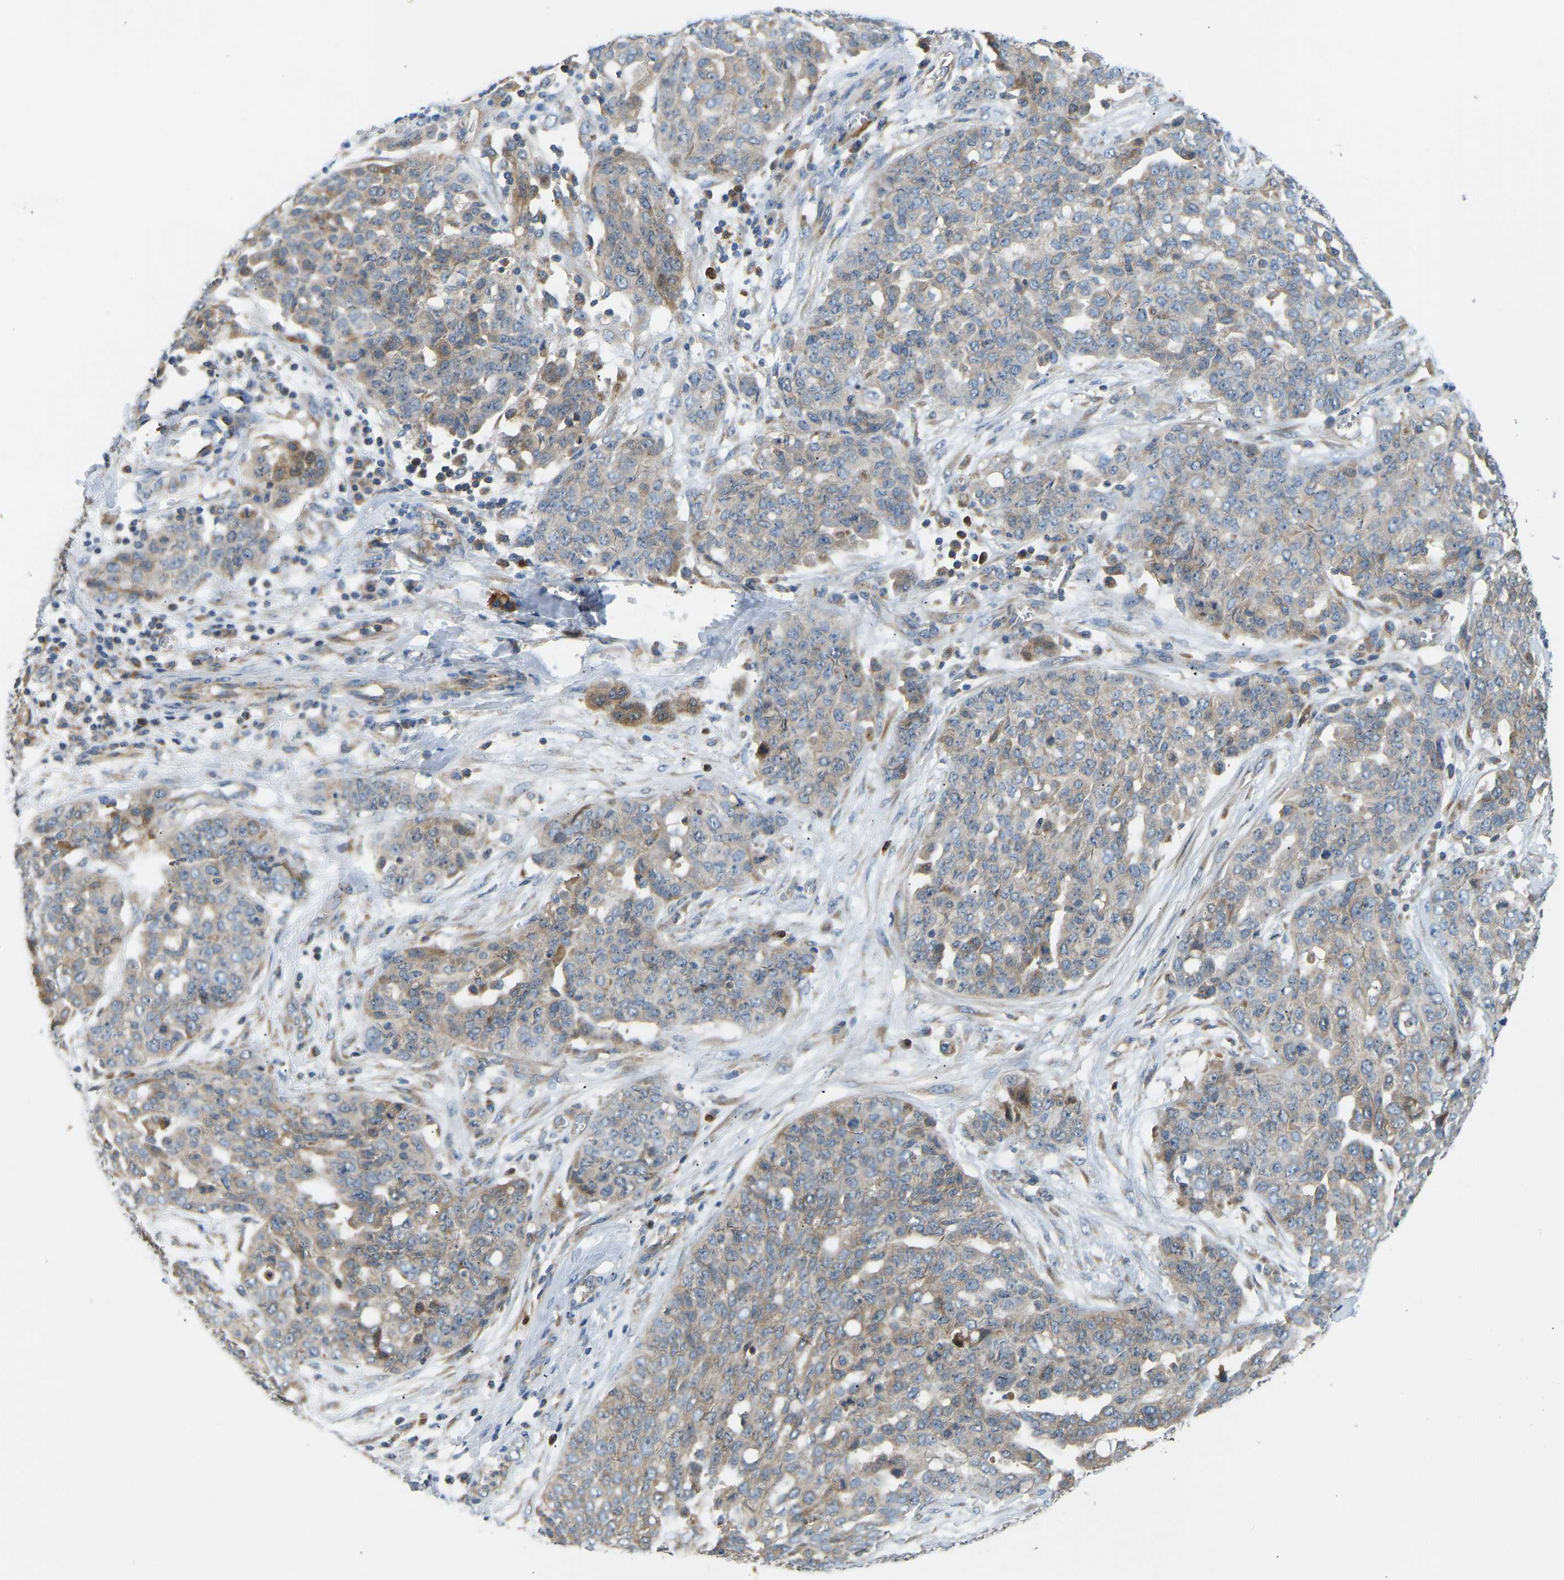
{"staining": {"intensity": "weak", "quantity": "25%-75%", "location": "cytoplasmic/membranous"}, "tissue": "ovarian cancer", "cell_type": "Tumor cells", "image_type": "cancer", "snomed": [{"axis": "morphology", "description": "Cystadenocarcinoma, serous, NOS"}, {"axis": "topography", "description": "Soft tissue"}, {"axis": "topography", "description": "Ovary"}], "caption": "Immunohistochemistry (IHC) image of human ovarian cancer stained for a protein (brown), which shows low levels of weak cytoplasmic/membranous positivity in about 25%-75% of tumor cells.", "gene": "RBP1", "patient": {"sex": "female", "age": 57}}